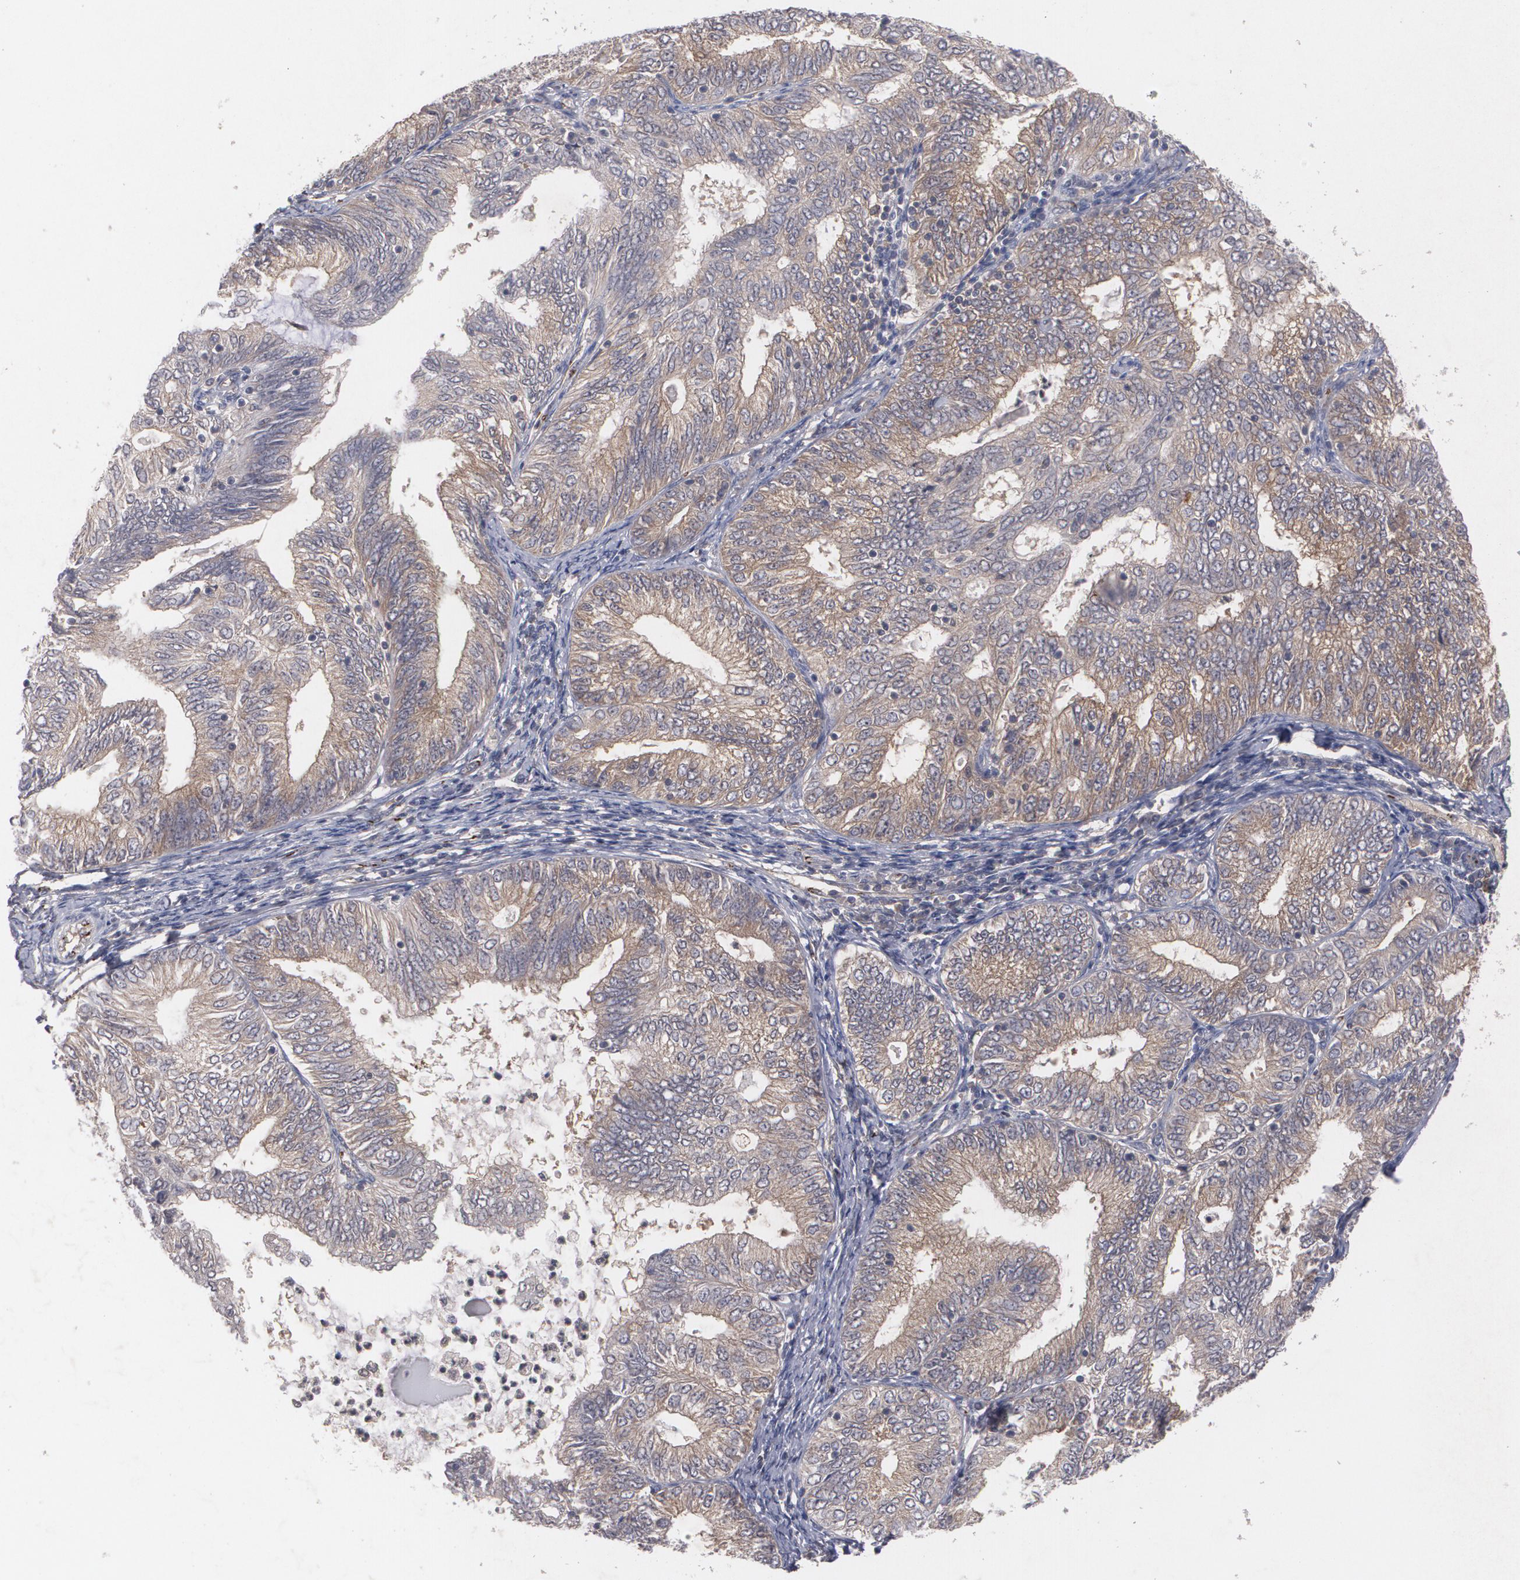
{"staining": {"intensity": "weak", "quantity": ">75%", "location": "cytoplasmic/membranous"}, "tissue": "endometrial cancer", "cell_type": "Tumor cells", "image_type": "cancer", "snomed": [{"axis": "morphology", "description": "Adenocarcinoma, NOS"}, {"axis": "topography", "description": "Endometrium"}], "caption": "Immunohistochemical staining of human endometrial cancer (adenocarcinoma) reveals weak cytoplasmic/membranous protein positivity in about >75% of tumor cells.", "gene": "HTT", "patient": {"sex": "female", "age": 69}}